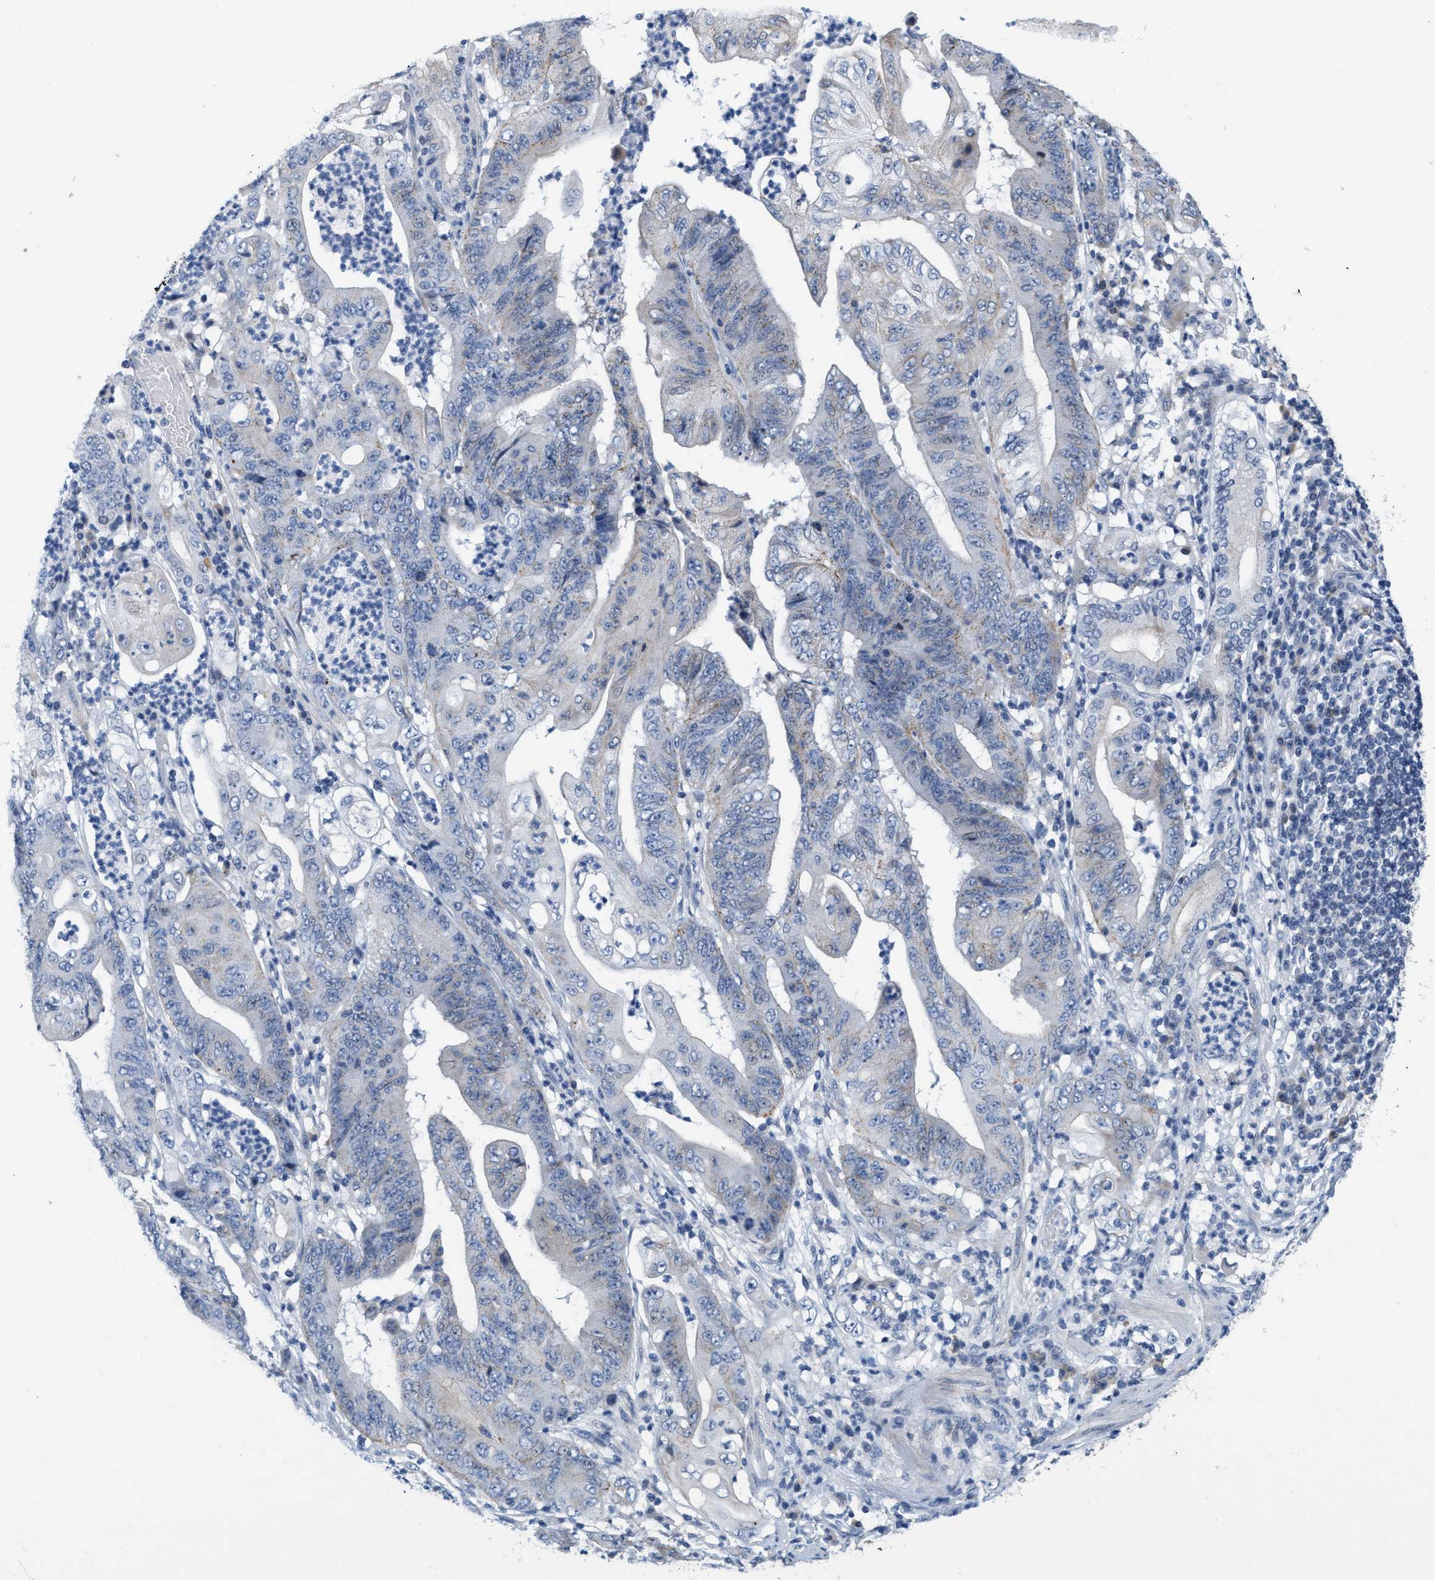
{"staining": {"intensity": "weak", "quantity": "<25%", "location": "cytoplasmic/membranous"}, "tissue": "stomach cancer", "cell_type": "Tumor cells", "image_type": "cancer", "snomed": [{"axis": "morphology", "description": "Adenocarcinoma, NOS"}, {"axis": "topography", "description": "Stomach"}], "caption": "The histopathology image exhibits no staining of tumor cells in stomach cancer. The staining is performed using DAB brown chromogen with nuclei counter-stained in using hematoxylin.", "gene": "CRYM", "patient": {"sex": "female", "age": 73}}